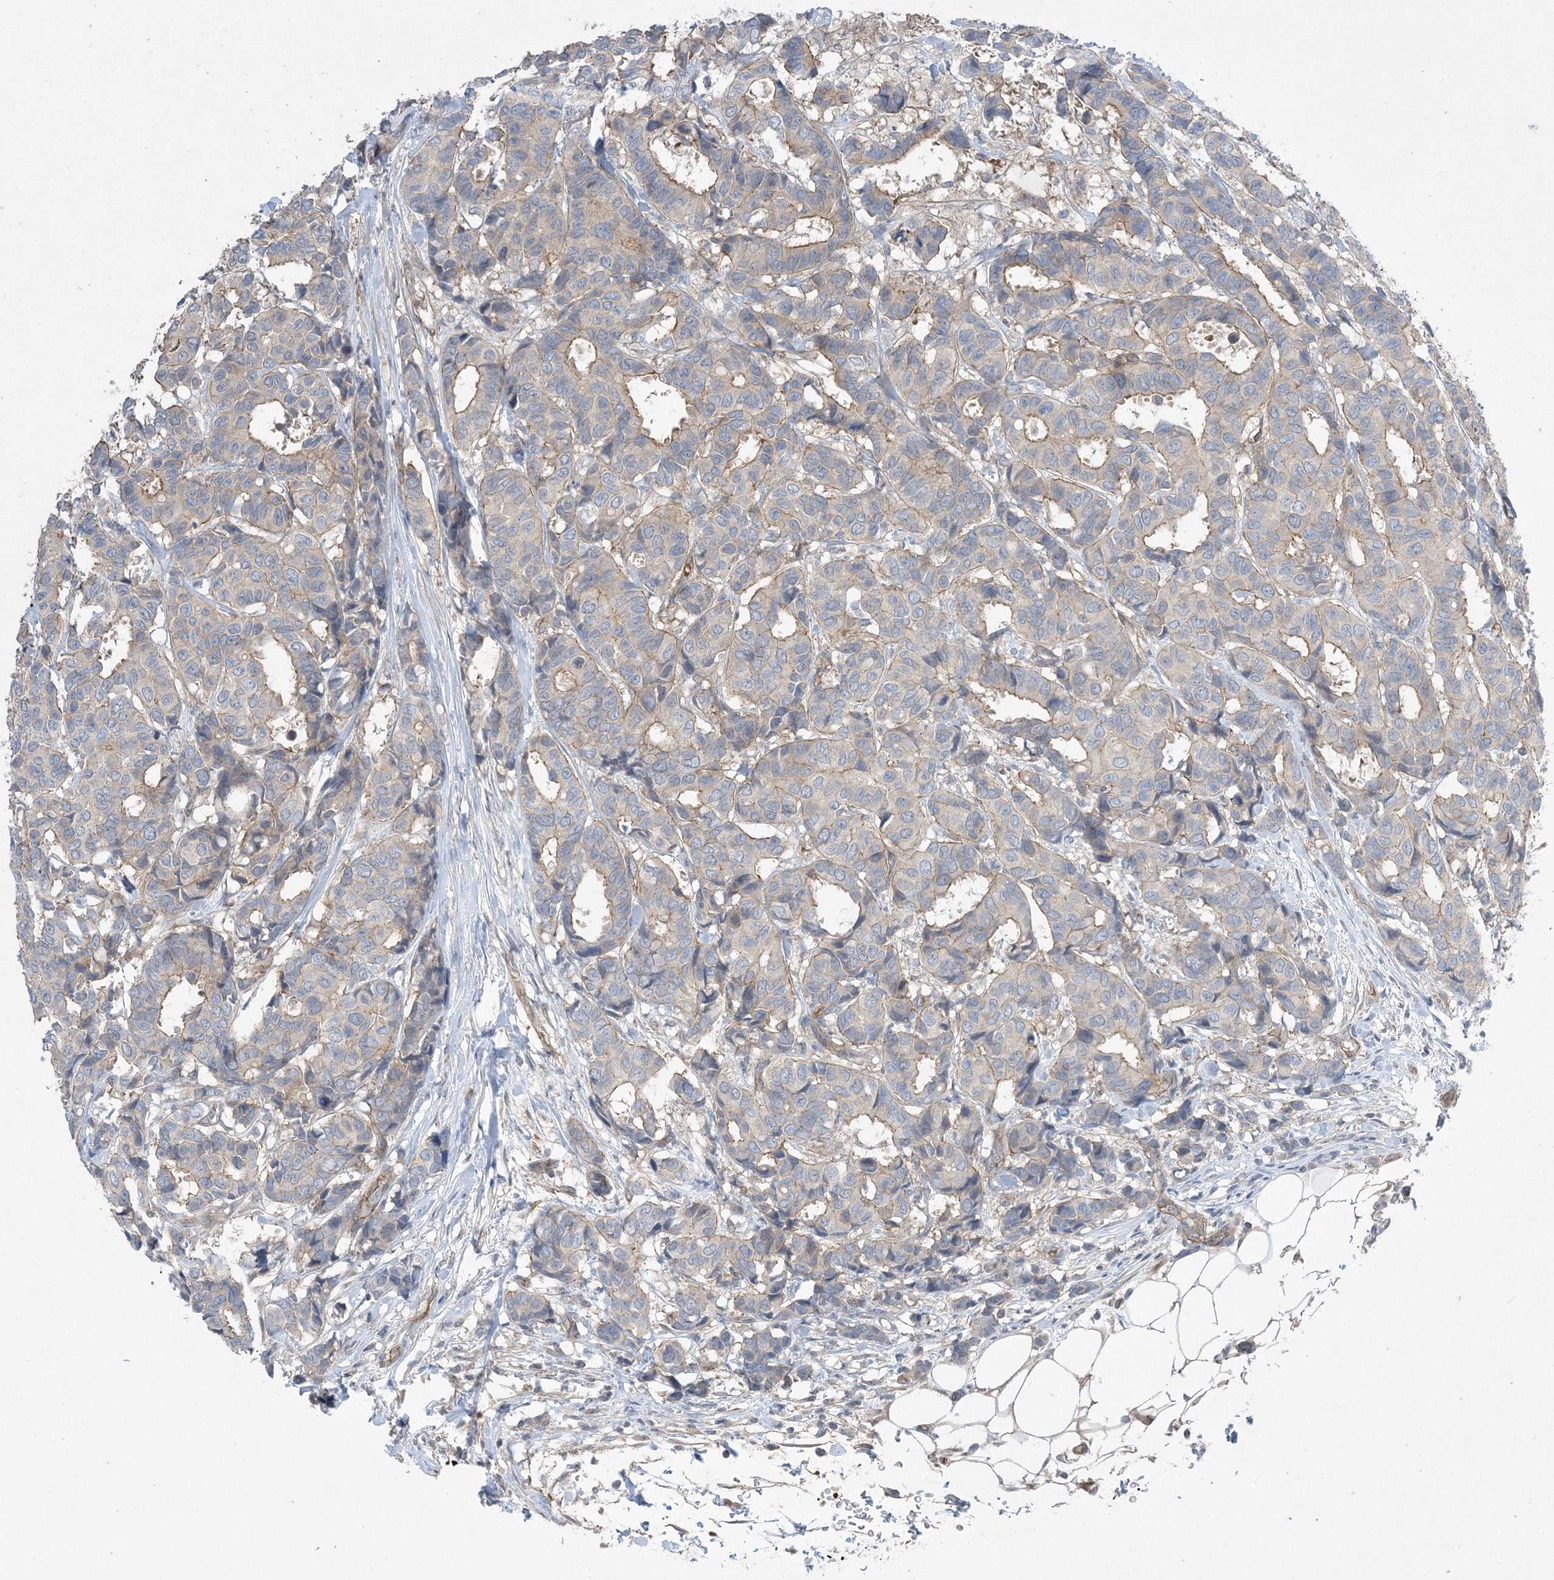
{"staining": {"intensity": "moderate", "quantity": "<25%", "location": "cytoplasmic/membranous"}, "tissue": "breast cancer", "cell_type": "Tumor cells", "image_type": "cancer", "snomed": [{"axis": "morphology", "description": "Duct carcinoma"}, {"axis": "topography", "description": "Breast"}], "caption": "Protein positivity by immunohistochemistry reveals moderate cytoplasmic/membranous positivity in approximately <25% of tumor cells in invasive ductal carcinoma (breast). The protein of interest is stained brown, and the nuclei are stained in blue (DAB (3,3'-diaminobenzidine) IHC with brightfield microscopy, high magnification).", "gene": "AOC1", "patient": {"sex": "female", "age": 87}}